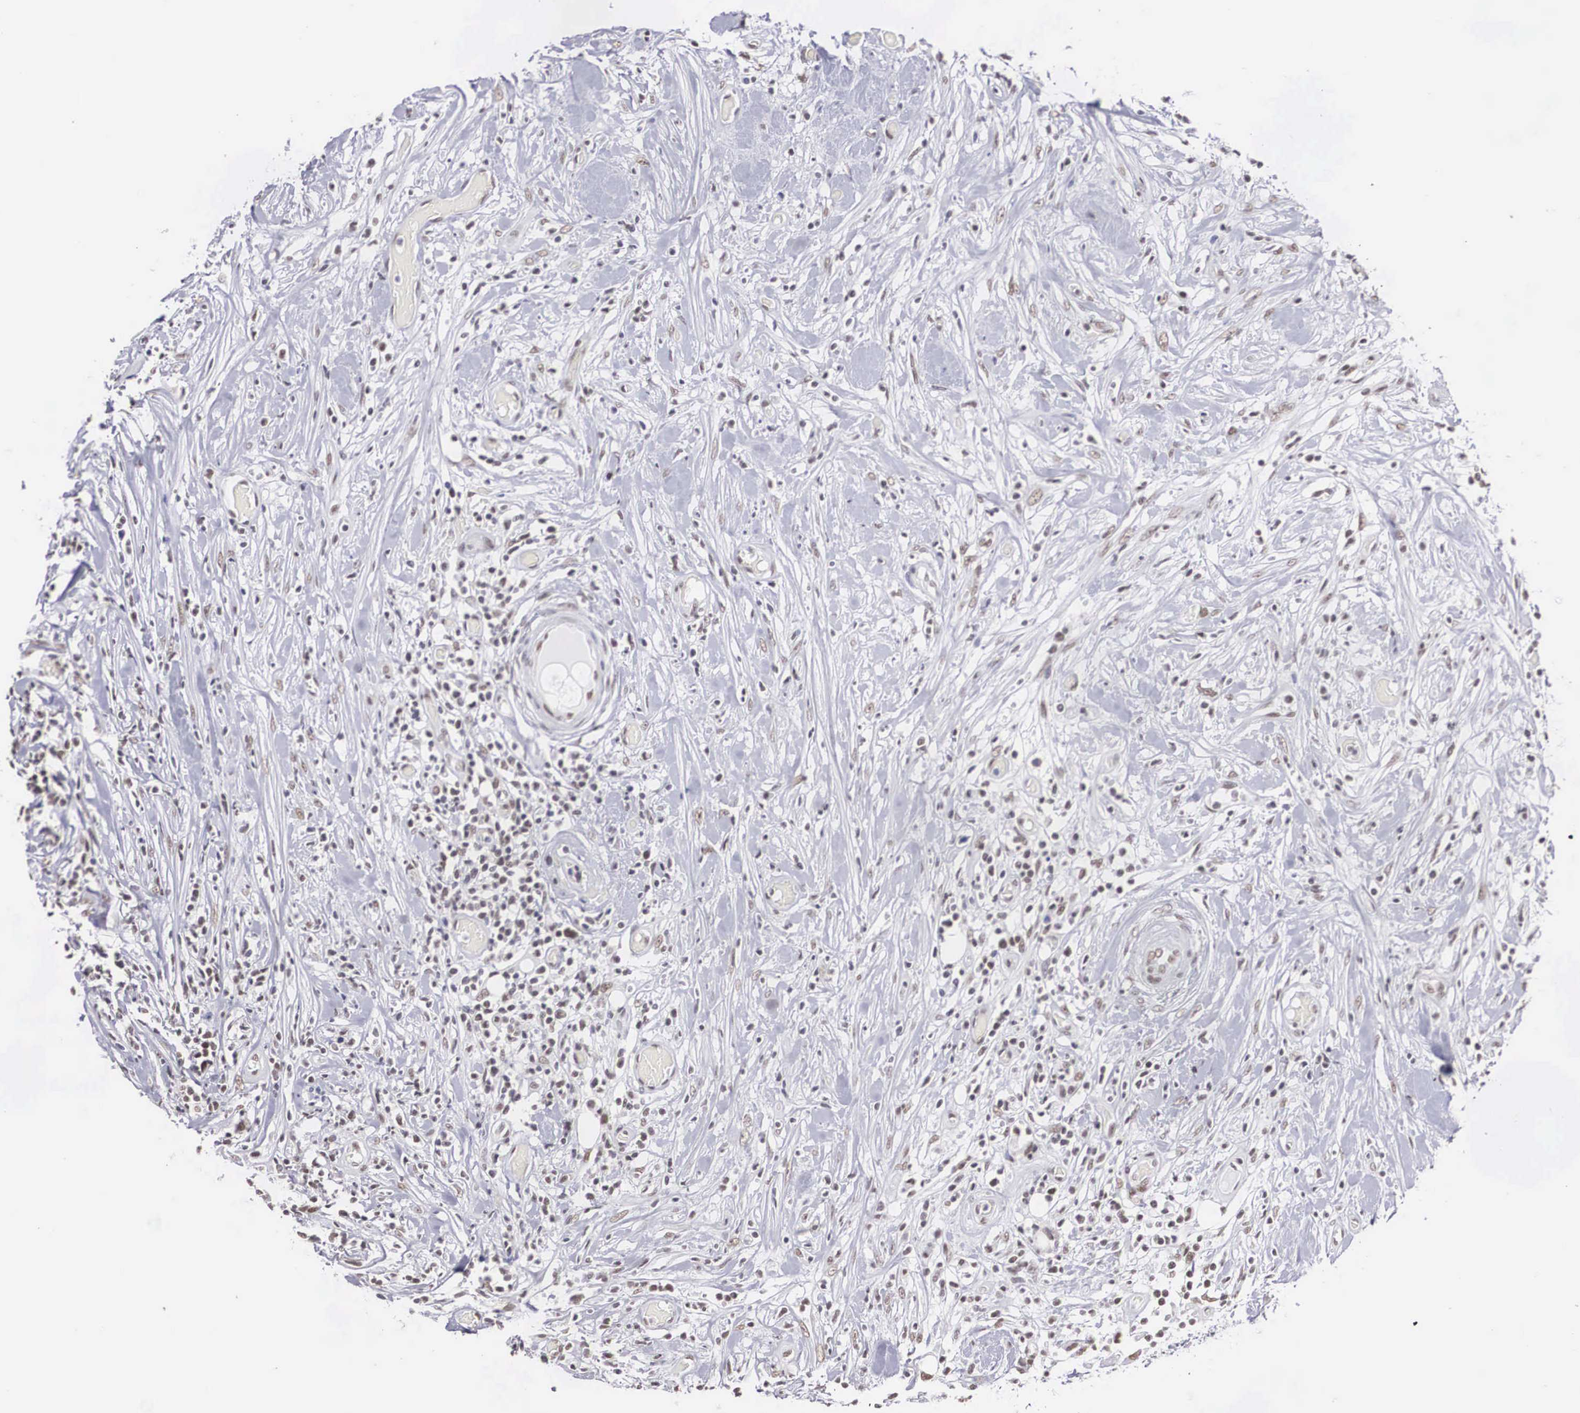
{"staining": {"intensity": "weak", "quantity": "<25%", "location": "nuclear"}, "tissue": "lymphoma", "cell_type": "Tumor cells", "image_type": "cancer", "snomed": [{"axis": "morphology", "description": "Malignant lymphoma, non-Hodgkin's type, High grade"}, {"axis": "topography", "description": "Colon"}], "caption": "Tumor cells show no significant positivity in lymphoma.", "gene": "CSTF2", "patient": {"sex": "male", "age": 82}}